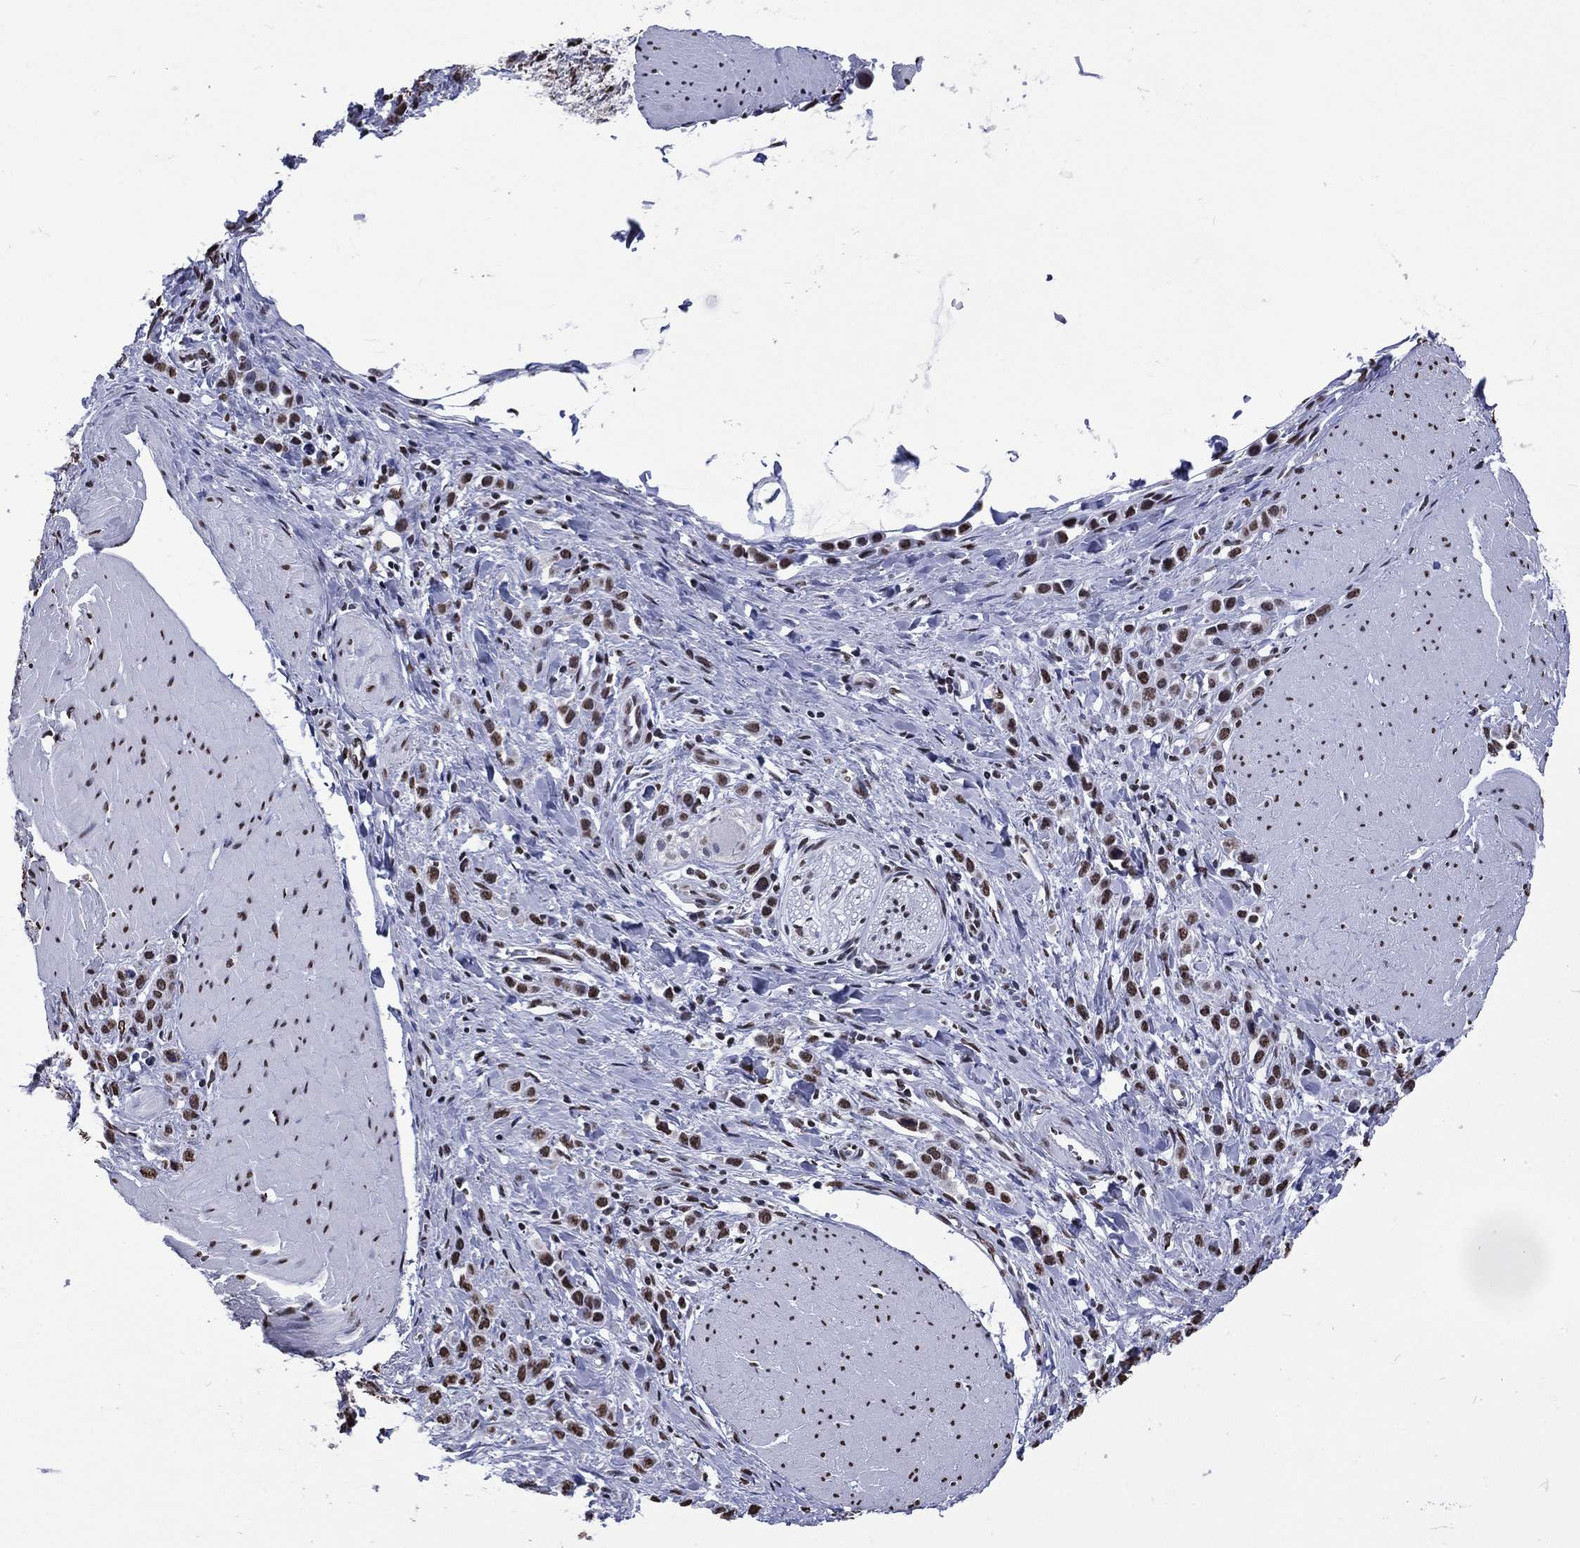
{"staining": {"intensity": "strong", "quantity": ">75%", "location": "nuclear"}, "tissue": "stomach cancer", "cell_type": "Tumor cells", "image_type": "cancer", "snomed": [{"axis": "morphology", "description": "Adenocarcinoma, NOS"}, {"axis": "topography", "description": "Stomach"}], "caption": "IHC photomicrograph of neoplastic tissue: human stomach cancer (adenocarcinoma) stained using immunohistochemistry (IHC) shows high levels of strong protein expression localized specifically in the nuclear of tumor cells, appearing as a nuclear brown color.", "gene": "RETREG2", "patient": {"sex": "male", "age": 47}}